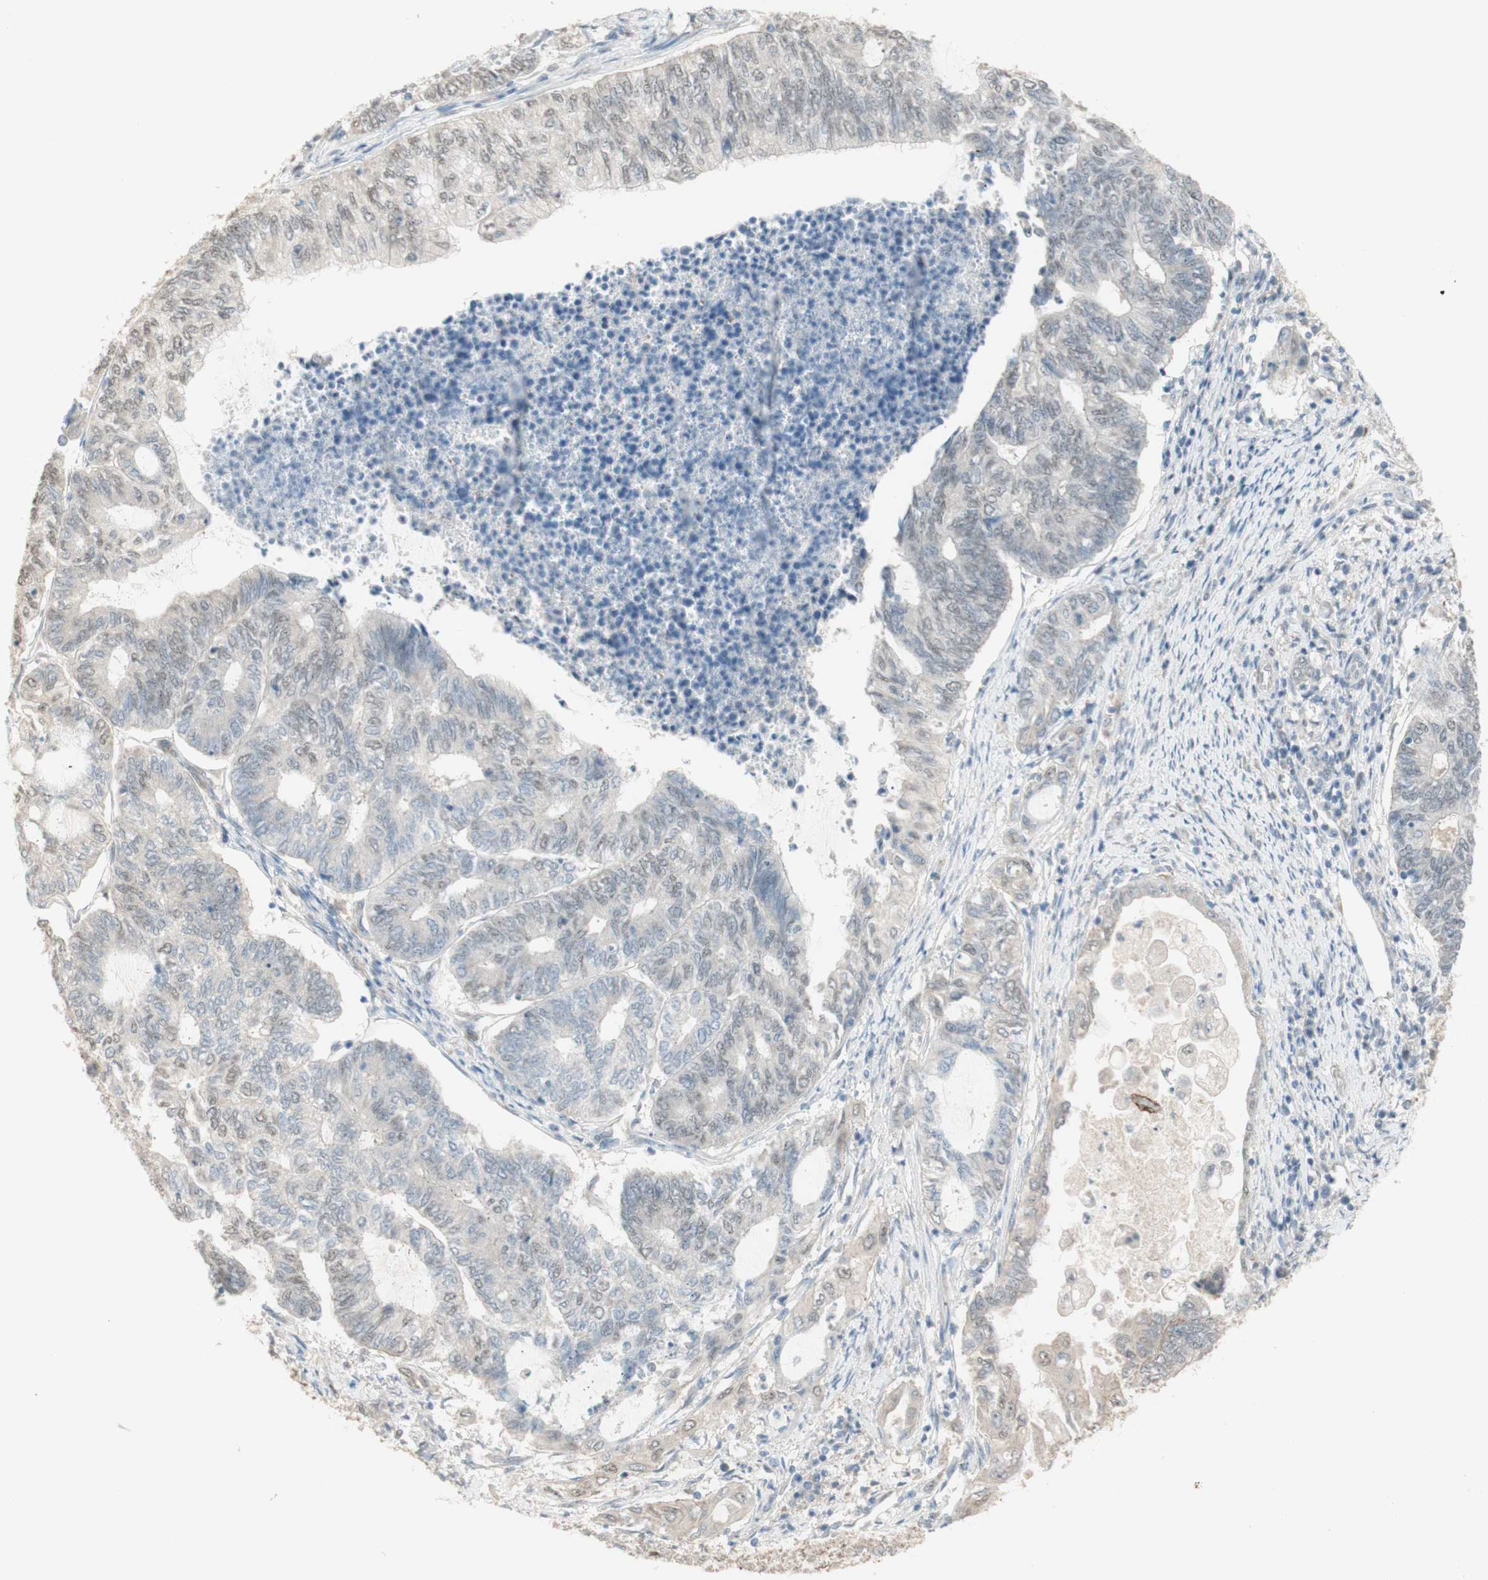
{"staining": {"intensity": "negative", "quantity": "none", "location": "none"}, "tissue": "endometrial cancer", "cell_type": "Tumor cells", "image_type": "cancer", "snomed": [{"axis": "morphology", "description": "Adenocarcinoma, NOS"}, {"axis": "topography", "description": "Uterus"}, {"axis": "topography", "description": "Endometrium"}], "caption": "Immunohistochemical staining of endometrial cancer shows no significant positivity in tumor cells.", "gene": "MUC3A", "patient": {"sex": "female", "age": 70}}